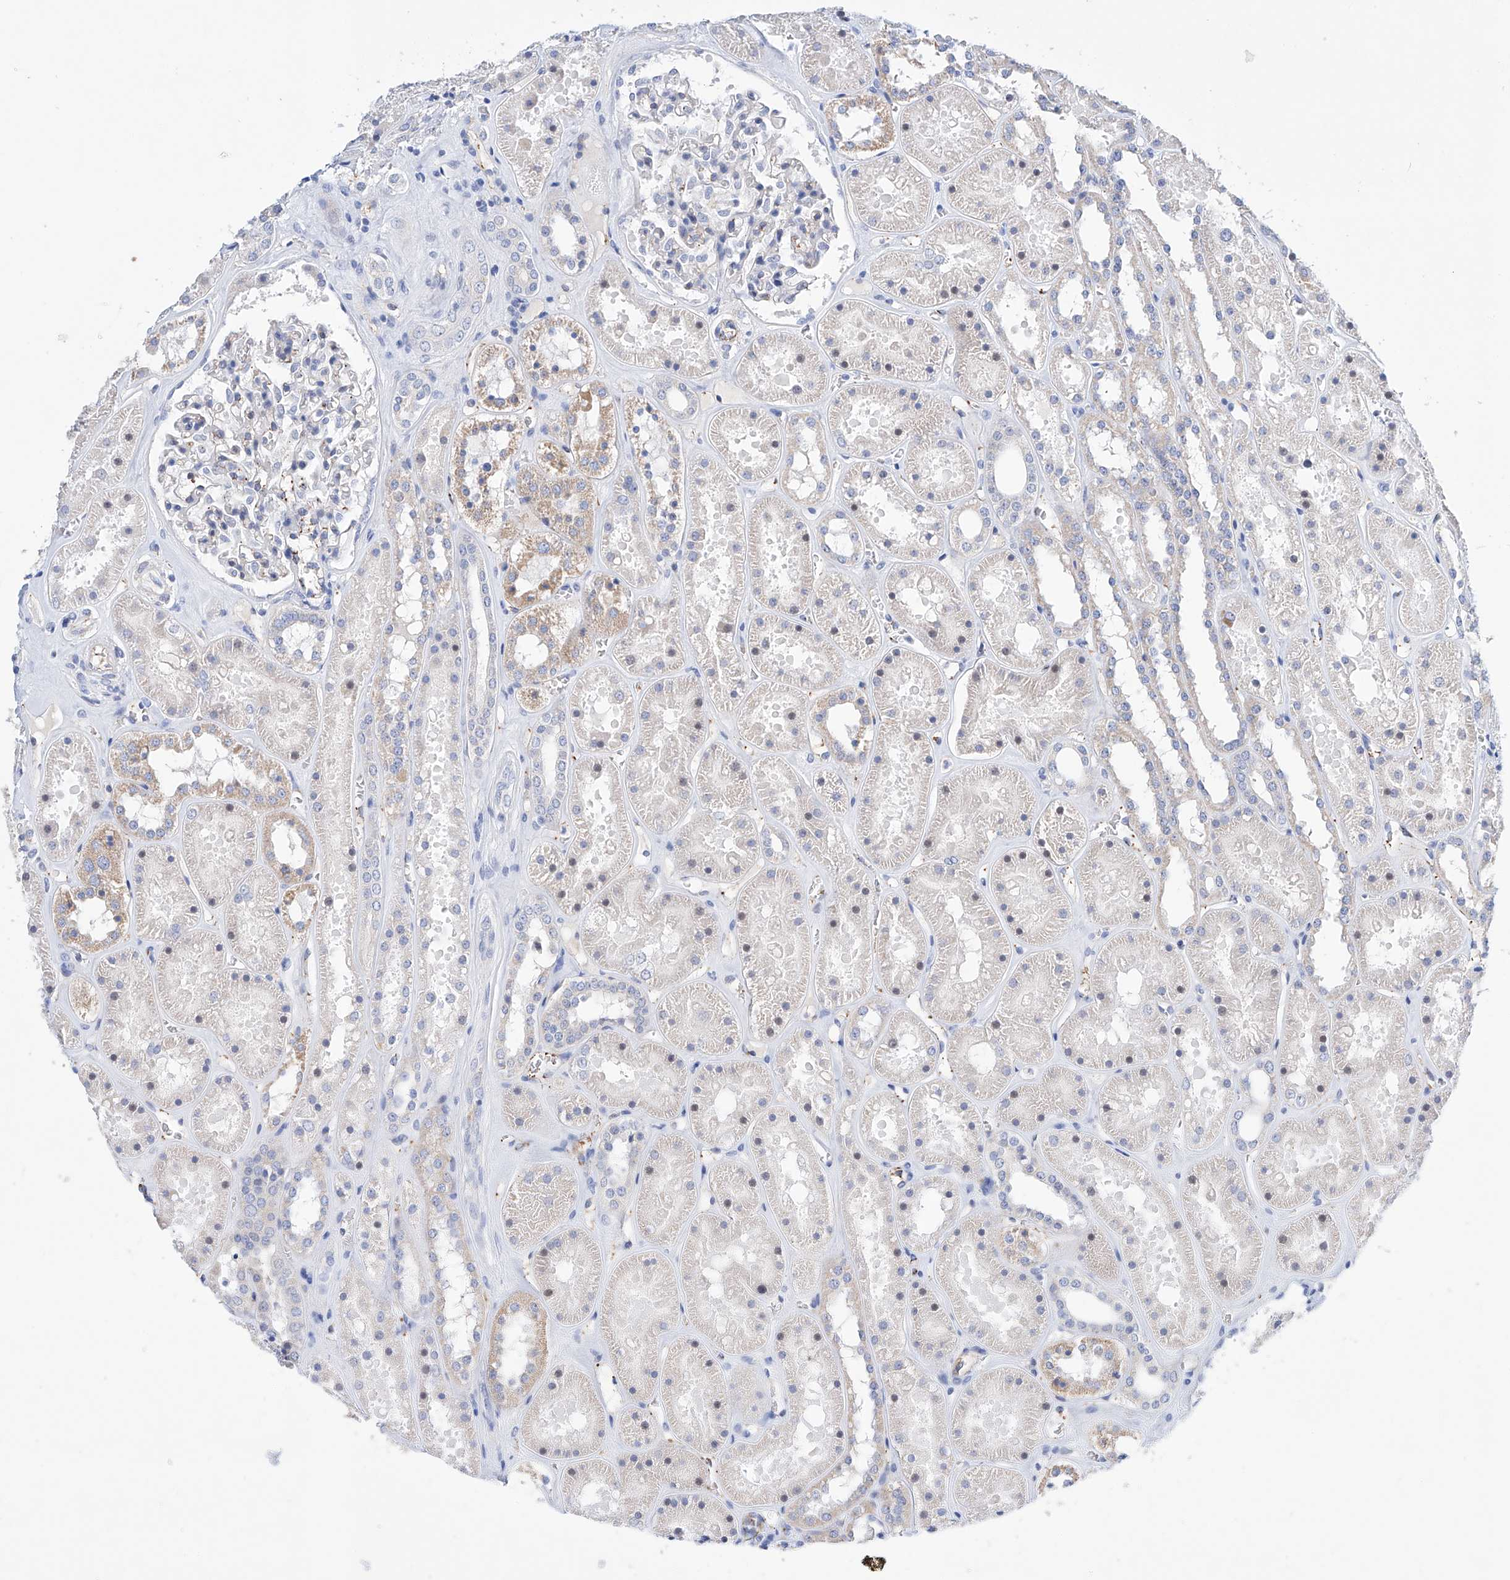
{"staining": {"intensity": "negative", "quantity": "none", "location": "none"}, "tissue": "kidney", "cell_type": "Cells in glomeruli", "image_type": "normal", "snomed": [{"axis": "morphology", "description": "Normal tissue, NOS"}, {"axis": "topography", "description": "Kidney"}], "caption": "Immunohistochemistry of unremarkable human kidney demonstrates no positivity in cells in glomeruli.", "gene": "ETV7", "patient": {"sex": "female", "age": 41}}